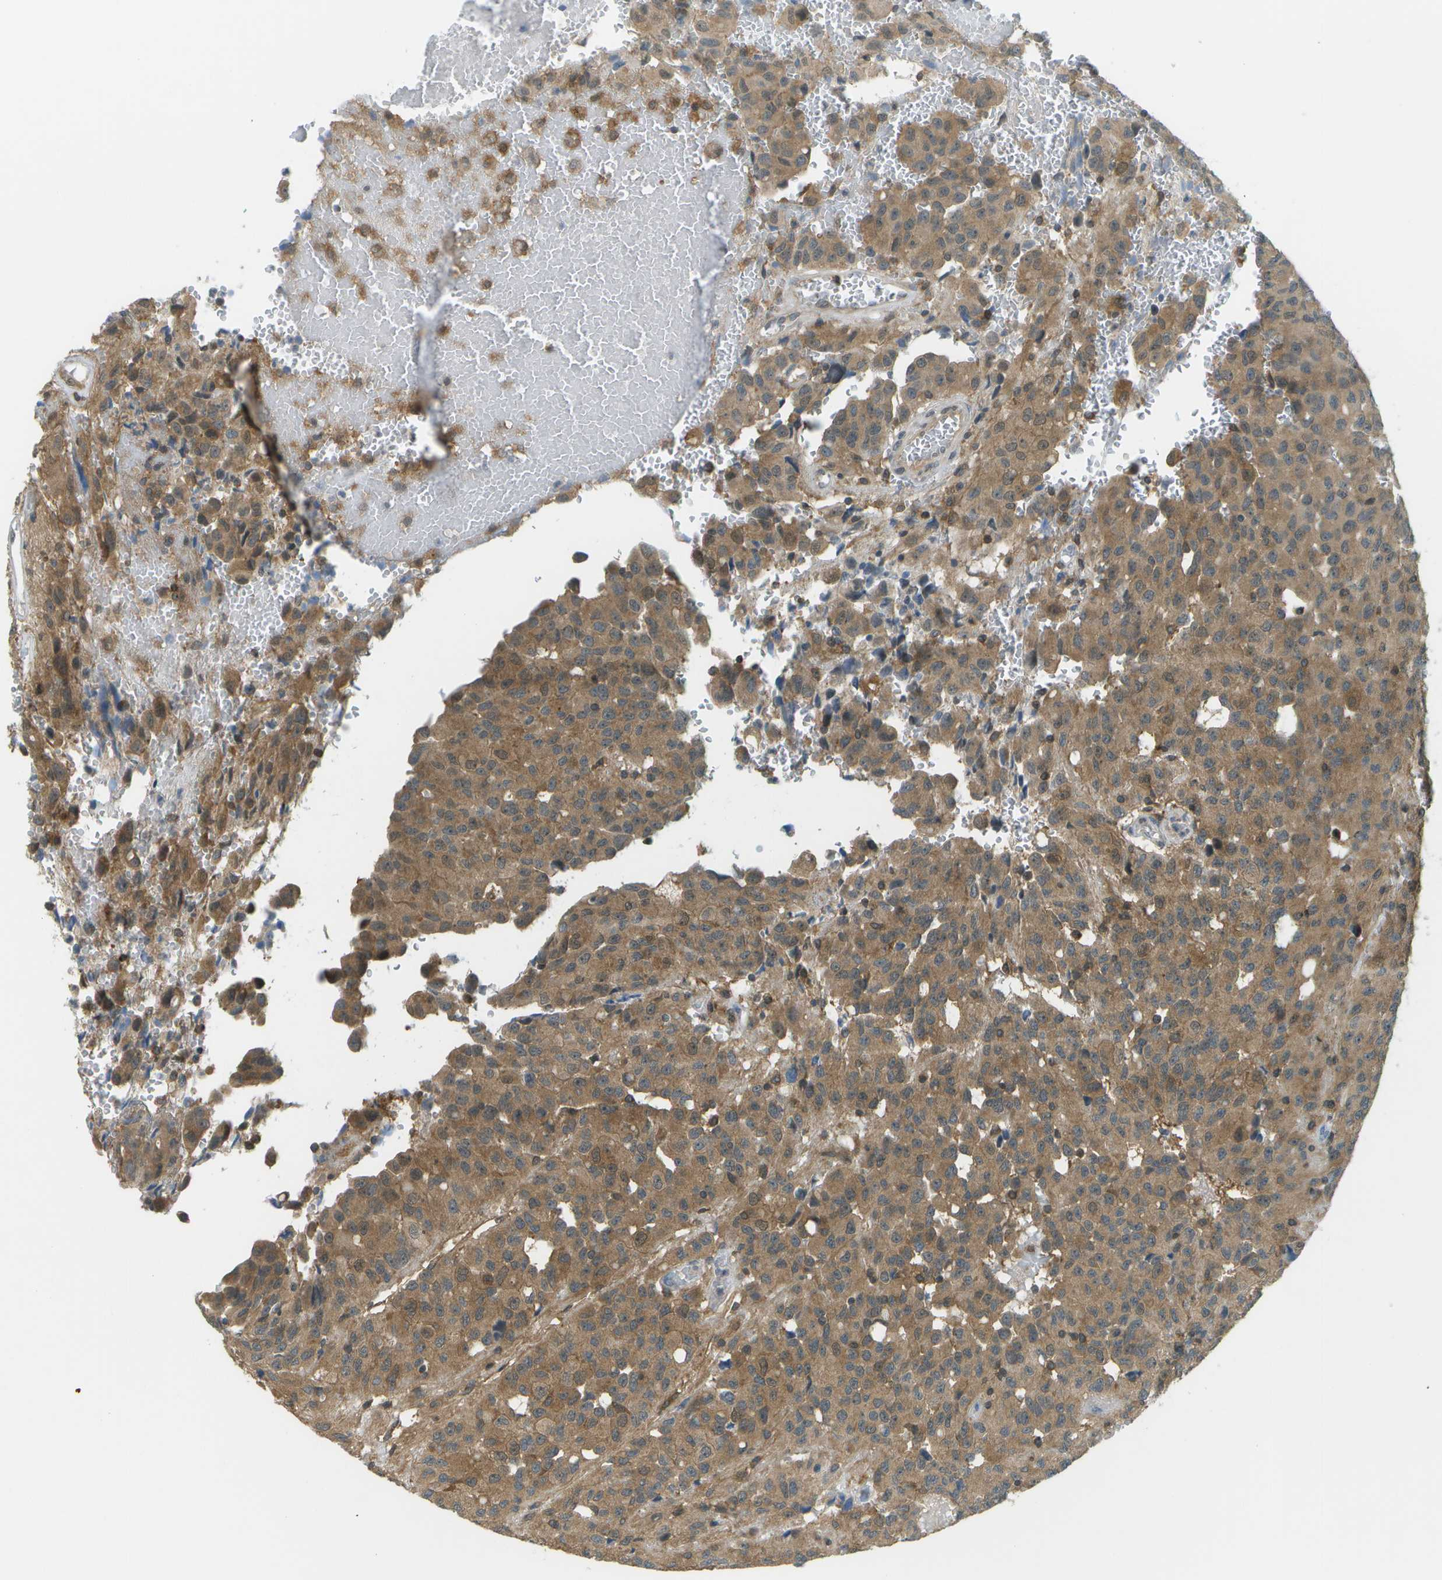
{"staining": {"intensity": "moderate", "quantity": ">75%", "location": "cytoplasmic/membranous"}, "tissue": "glioma", "cell_type": "Tumor cells", "image_type": "cancer", "snomed": [{"axis": "morphology", "description": "Glioma, malignant, High grade"}, {"axis": "topography", "description": "Brain"}], "caption": "This micrograph exhibits glioma stained with immunohistochemistry to label a protein in brown. The cytoplasmic/membranous of tumor cells show moderate positivity for the protein. Nuclei are counter-stained blue.", "gene": "CDH23", "patient": {"sex": "male", "age": 32}}